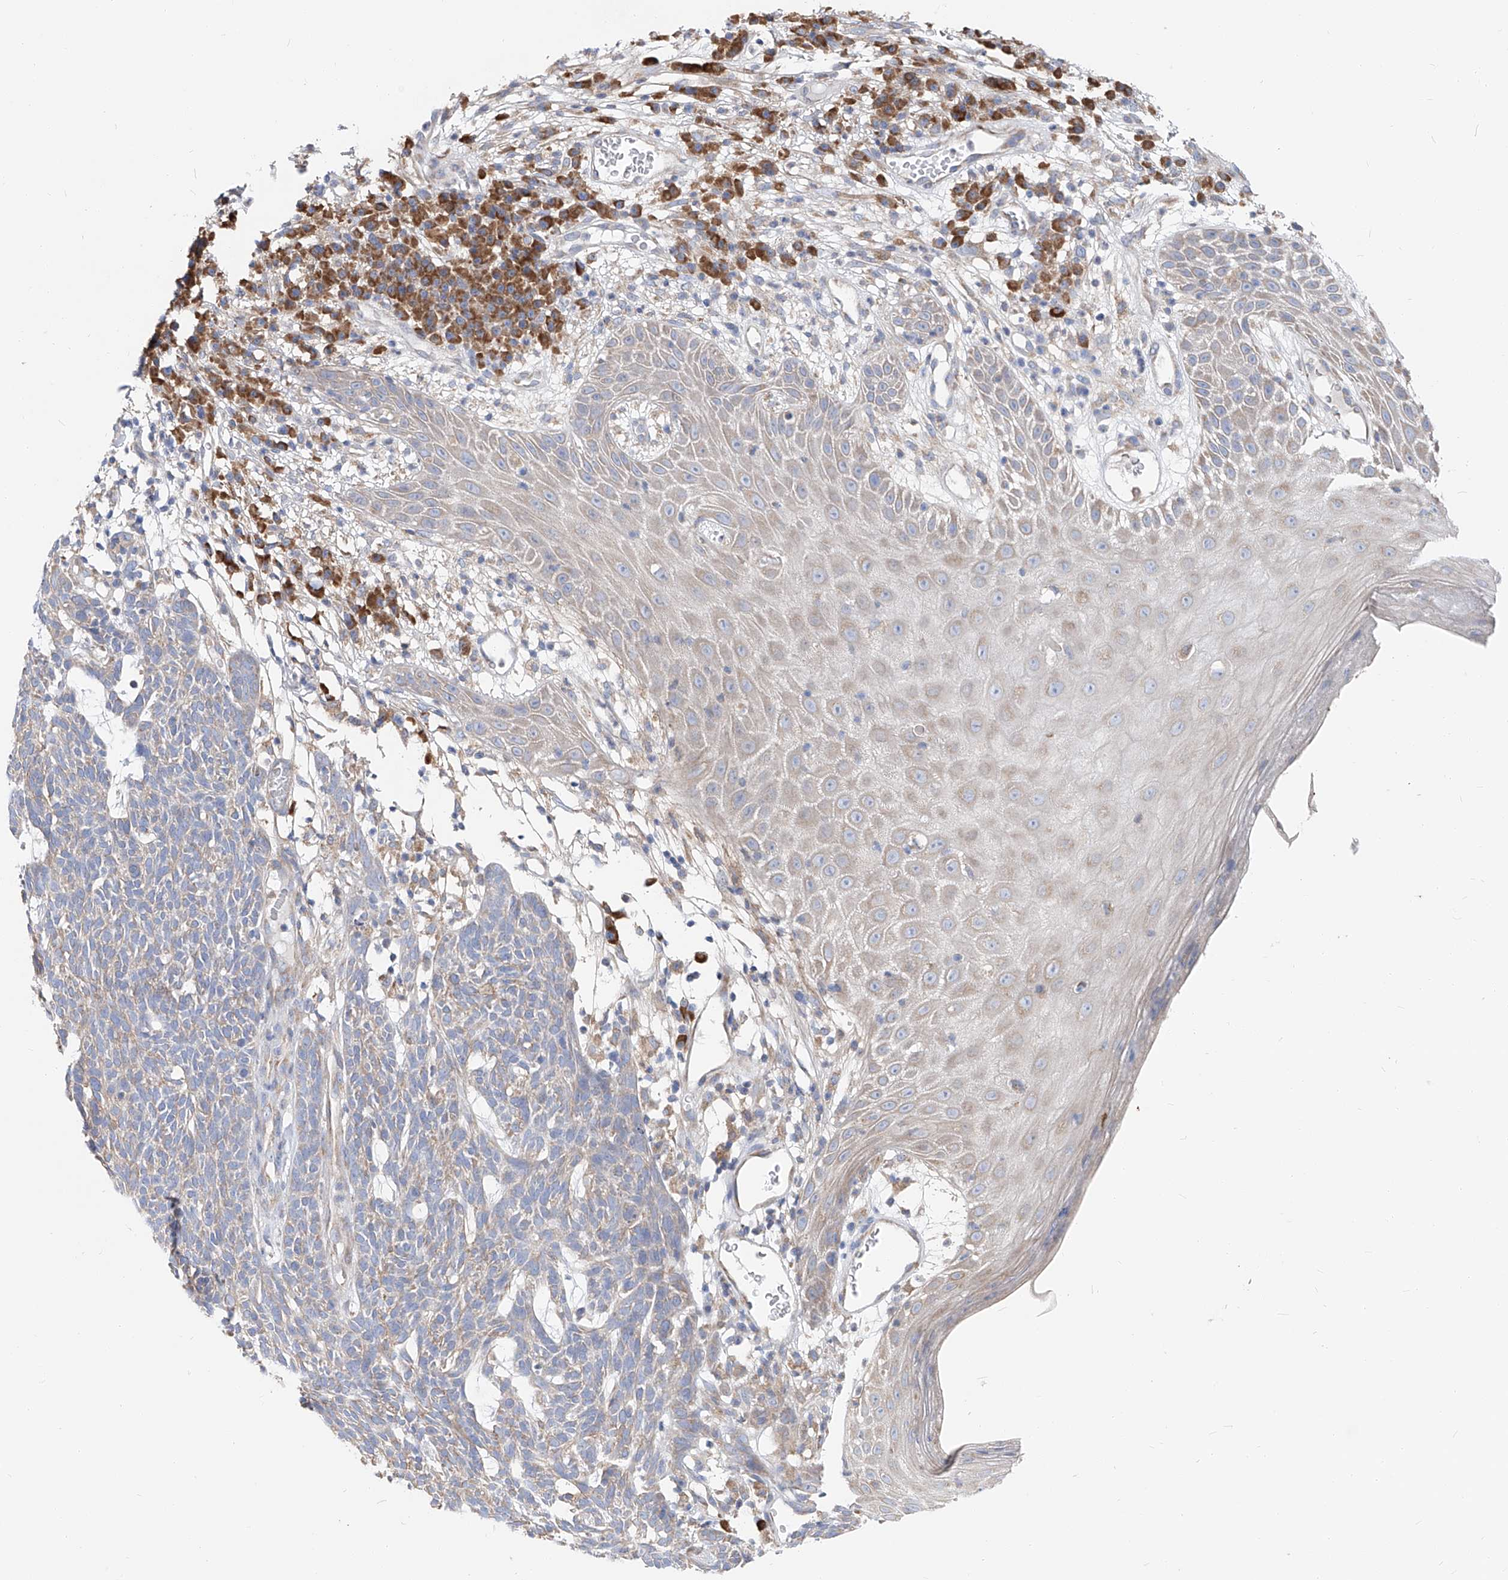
{"staining": {"intensity": "negative", "quantity": "none", "location": "none"}, "tissue": "skin cancer", "cell_type": "Tumor cells", "image_type": "cancer", "snomed": [{"axis": "morphology", "description": "Squamous cell carcinoma, NOS"}, {"axis": "topography", "description": "Skin"}], "caption": "High power microscopy micrograph of an immunohistochemistry histopathology image of skin cancer (squamous cell carcinoma), revealing no significant staining in tumor cells.", "gene": "UFL1", "patient": {"sex": "female", "age": 90}}